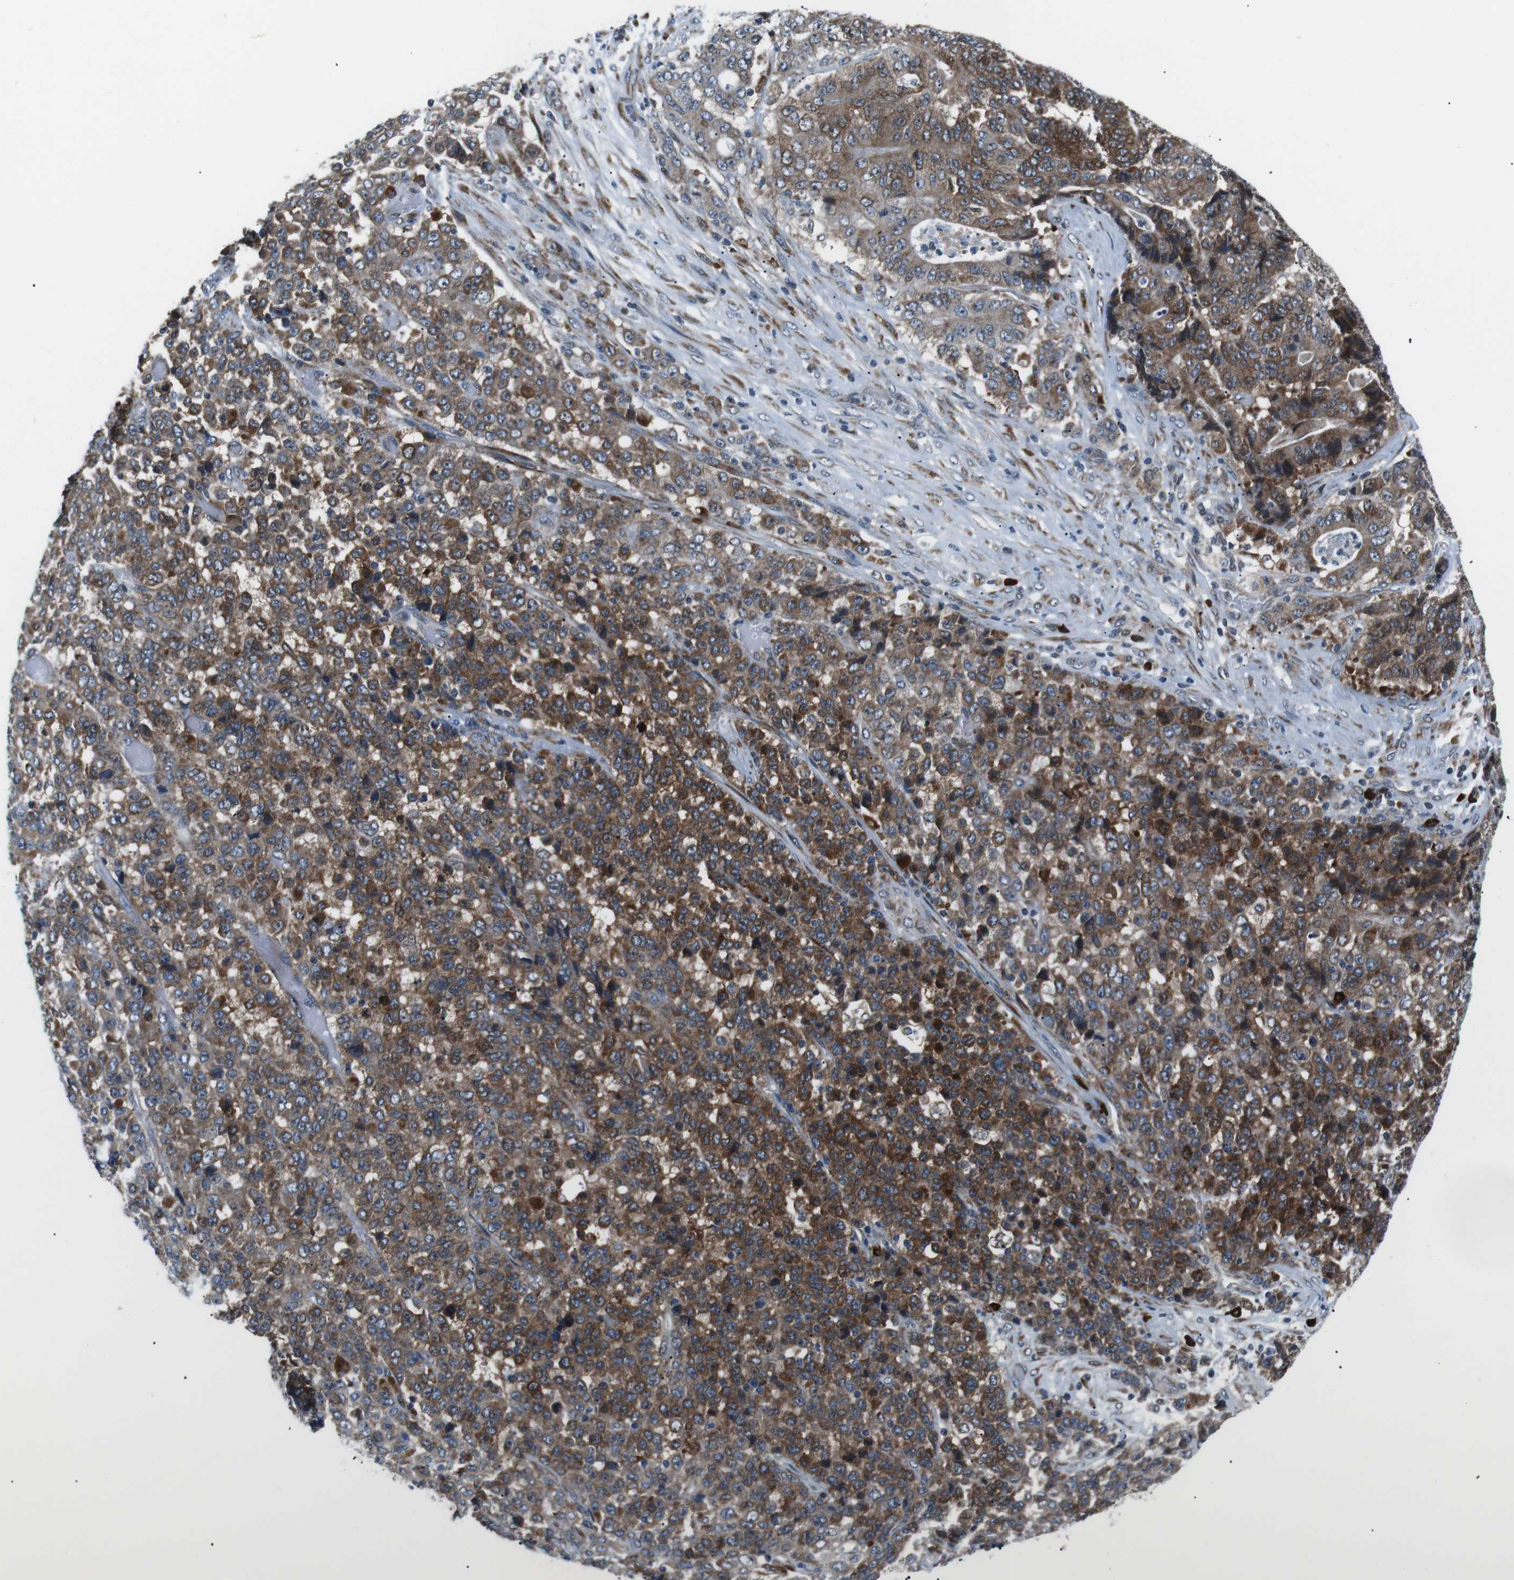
{"staining": {"intensity": "moderate", "quantity": ">75%", "location": "cytoplasmic/membranous"}, "tissue": "stomach cancer", "cell_type": "Tumor cells", "image_type": "cancer", "snomed": [{"axis": "morphology", "description": "Adenocarcinoma, NOS"}, {"axis": "topography", "description": "Stomach"}], "caption": "Tumor cells exhibit moderate cytoplasmic/membranous staining in approximately >75% of cells in adenocarcinoma (stomach).", "gene": "BLNK", "patient": {"sex": "female", "age": 73}}